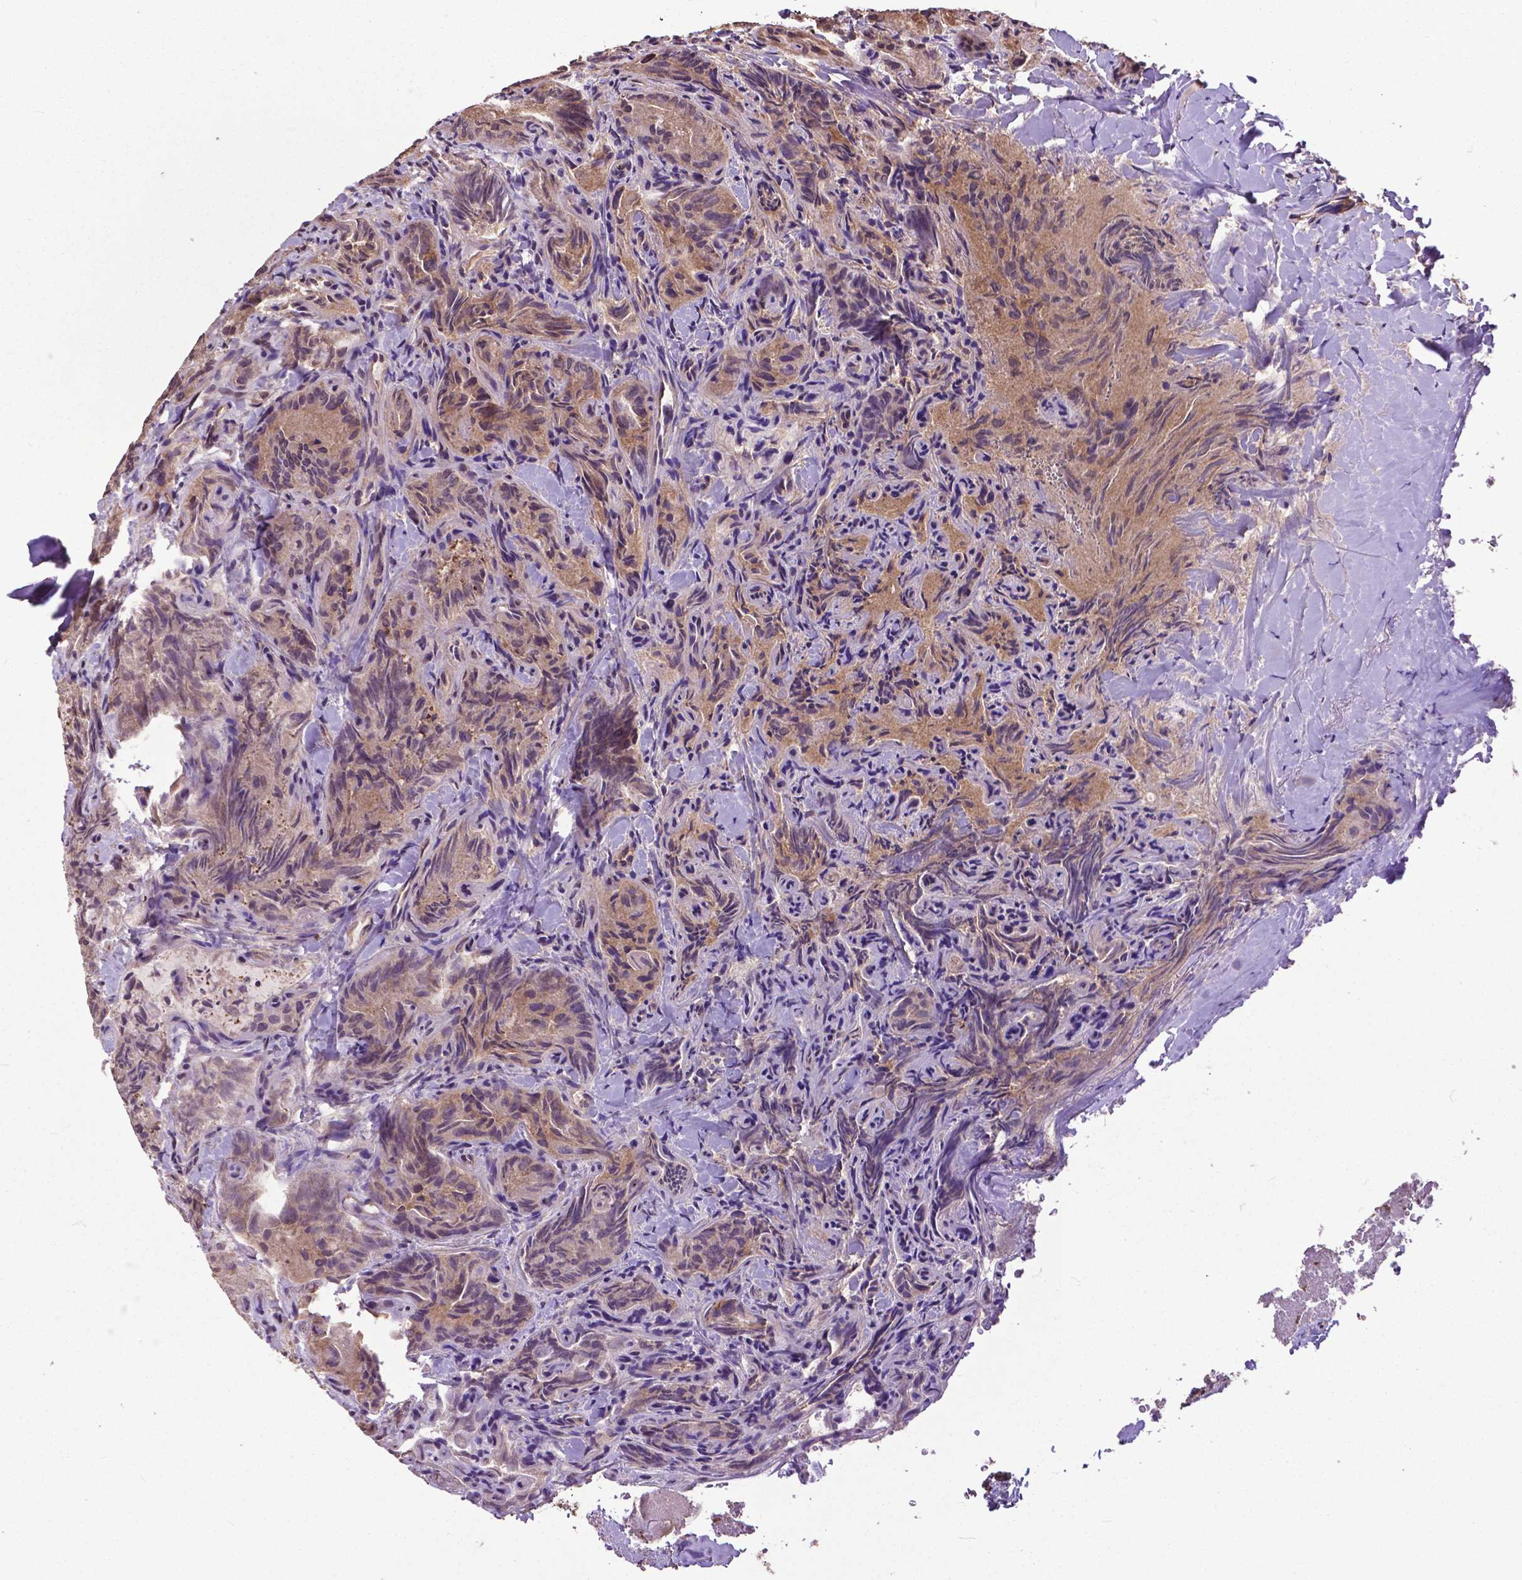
{"staining": {"intensity": "moderate", "quantity": ">75%", "location": "cytoplasmic/membranous,nuclear"}, "tissue": "thyroid cancer", "cell_type": "Tumor cells", "image_type": "cancer", "snomed": [{"axis": "morphology", "description": "Papillary adenocarcinoma, NOS"}, {"axis": "topography", "description": "Thyroid gland"}], "caption": "DAB (3,3'-diaminobenzidine) immunohistochemical staining of thyroid papillary adenocarcinoma reveals moderate cytoplasmic/membranous and nuclear protein staining in about >75% of tumor cells. Ihc stains the protein in brown and the nuclei are stained blue.", "gene": "PDLIM1", "patient": {"sex": "female", "age": 75}}